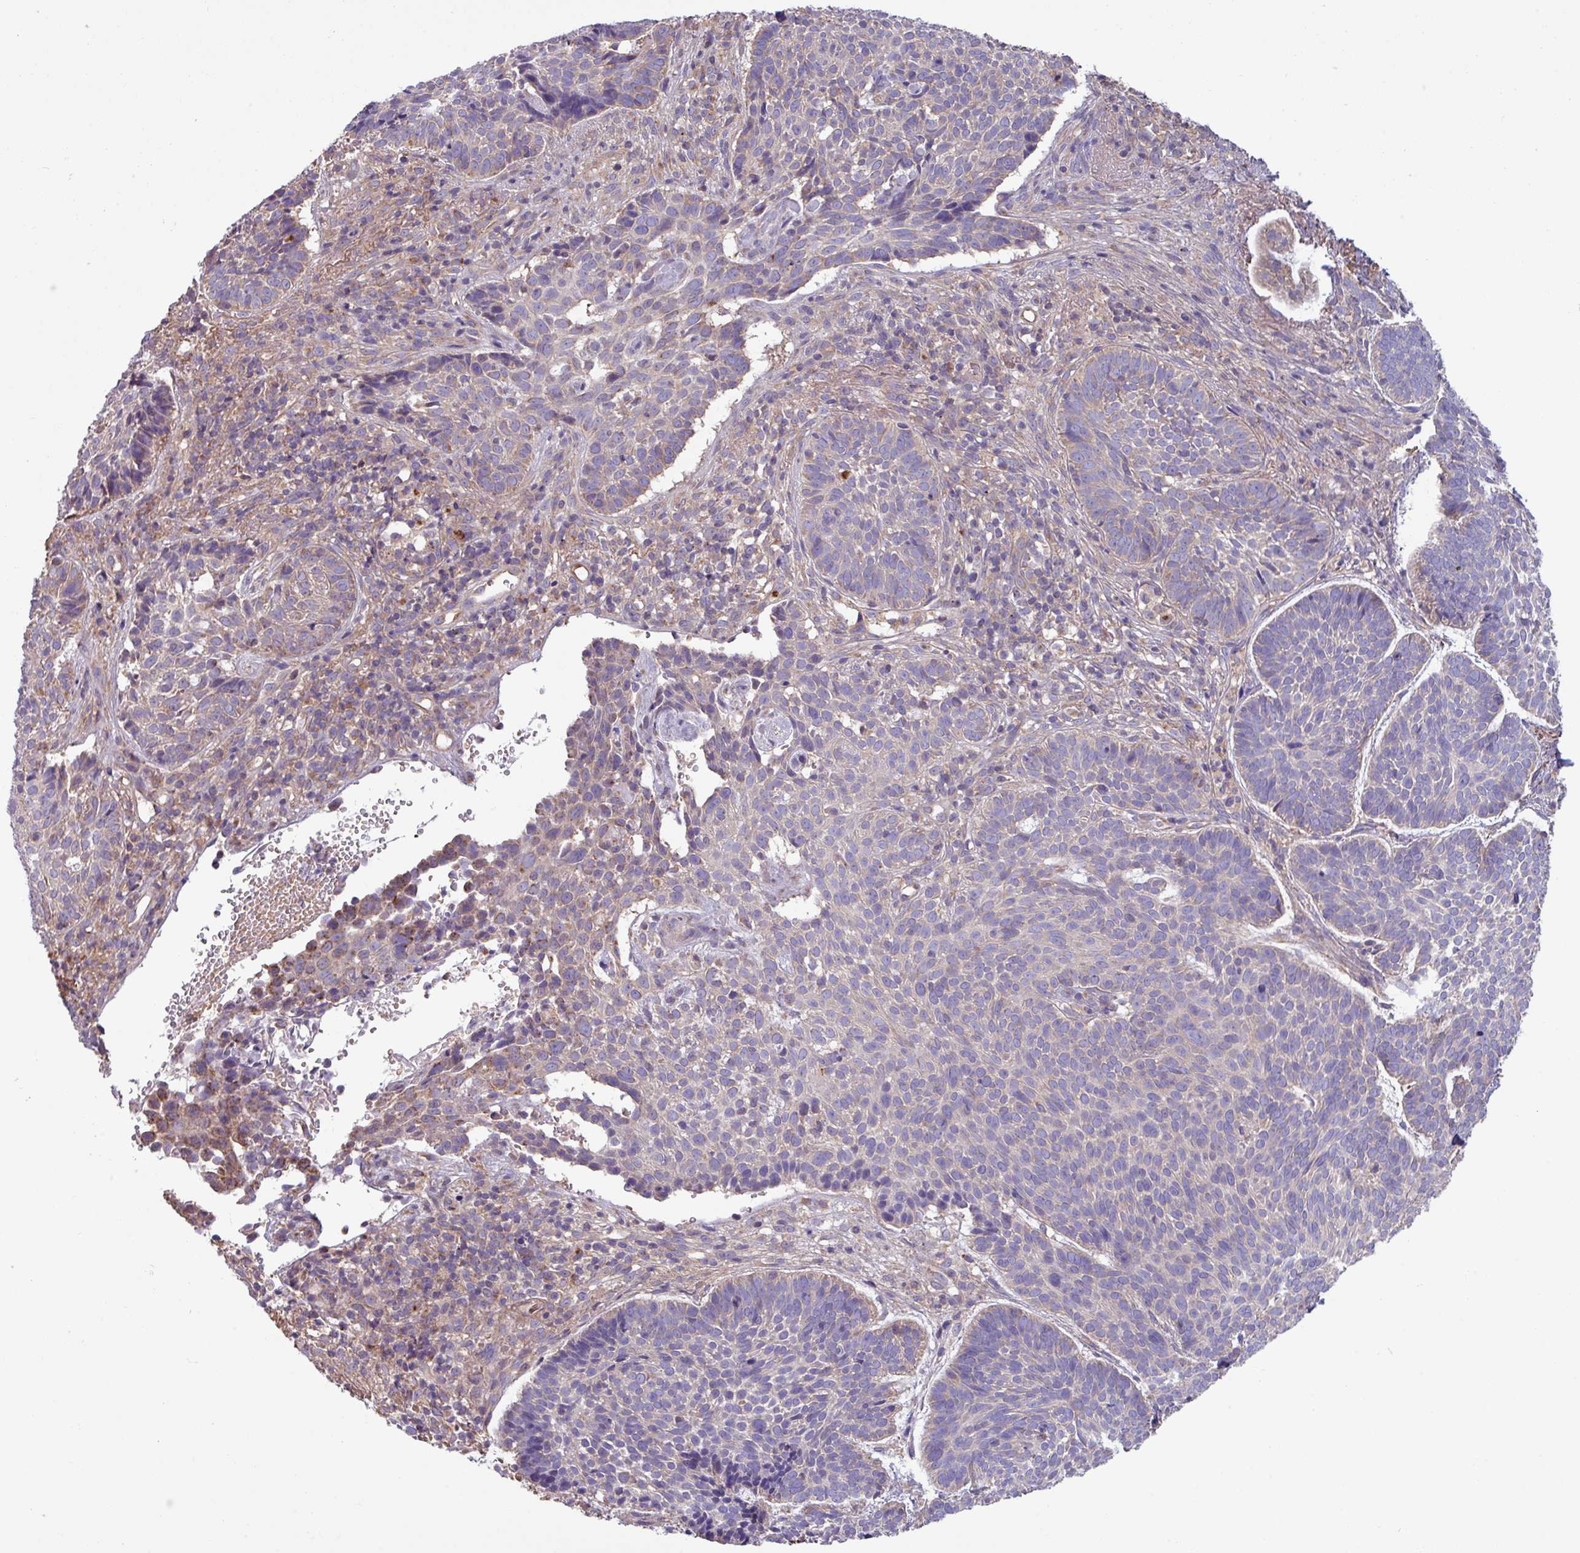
{"staining": {"intensity": "weak", "quantity": "<25%", "location": "cytoplasmic/membranous"}, "tissue": "skin cancer", "cell_type": "Tumor cells", "image_type": "cancer", "snomed": [{"axis": "morphology", "description": "Basal cell carcinoma"}, {"axis": "topography", "description": "Skin"}], "caption": "This is an immunohistochemistry (IHC) photomicrograph of skin basal cell carcinoma. There is no expression in tumor cells.", "gene": "PPM1J", "patient": {"sex": "male", "age": 70}}